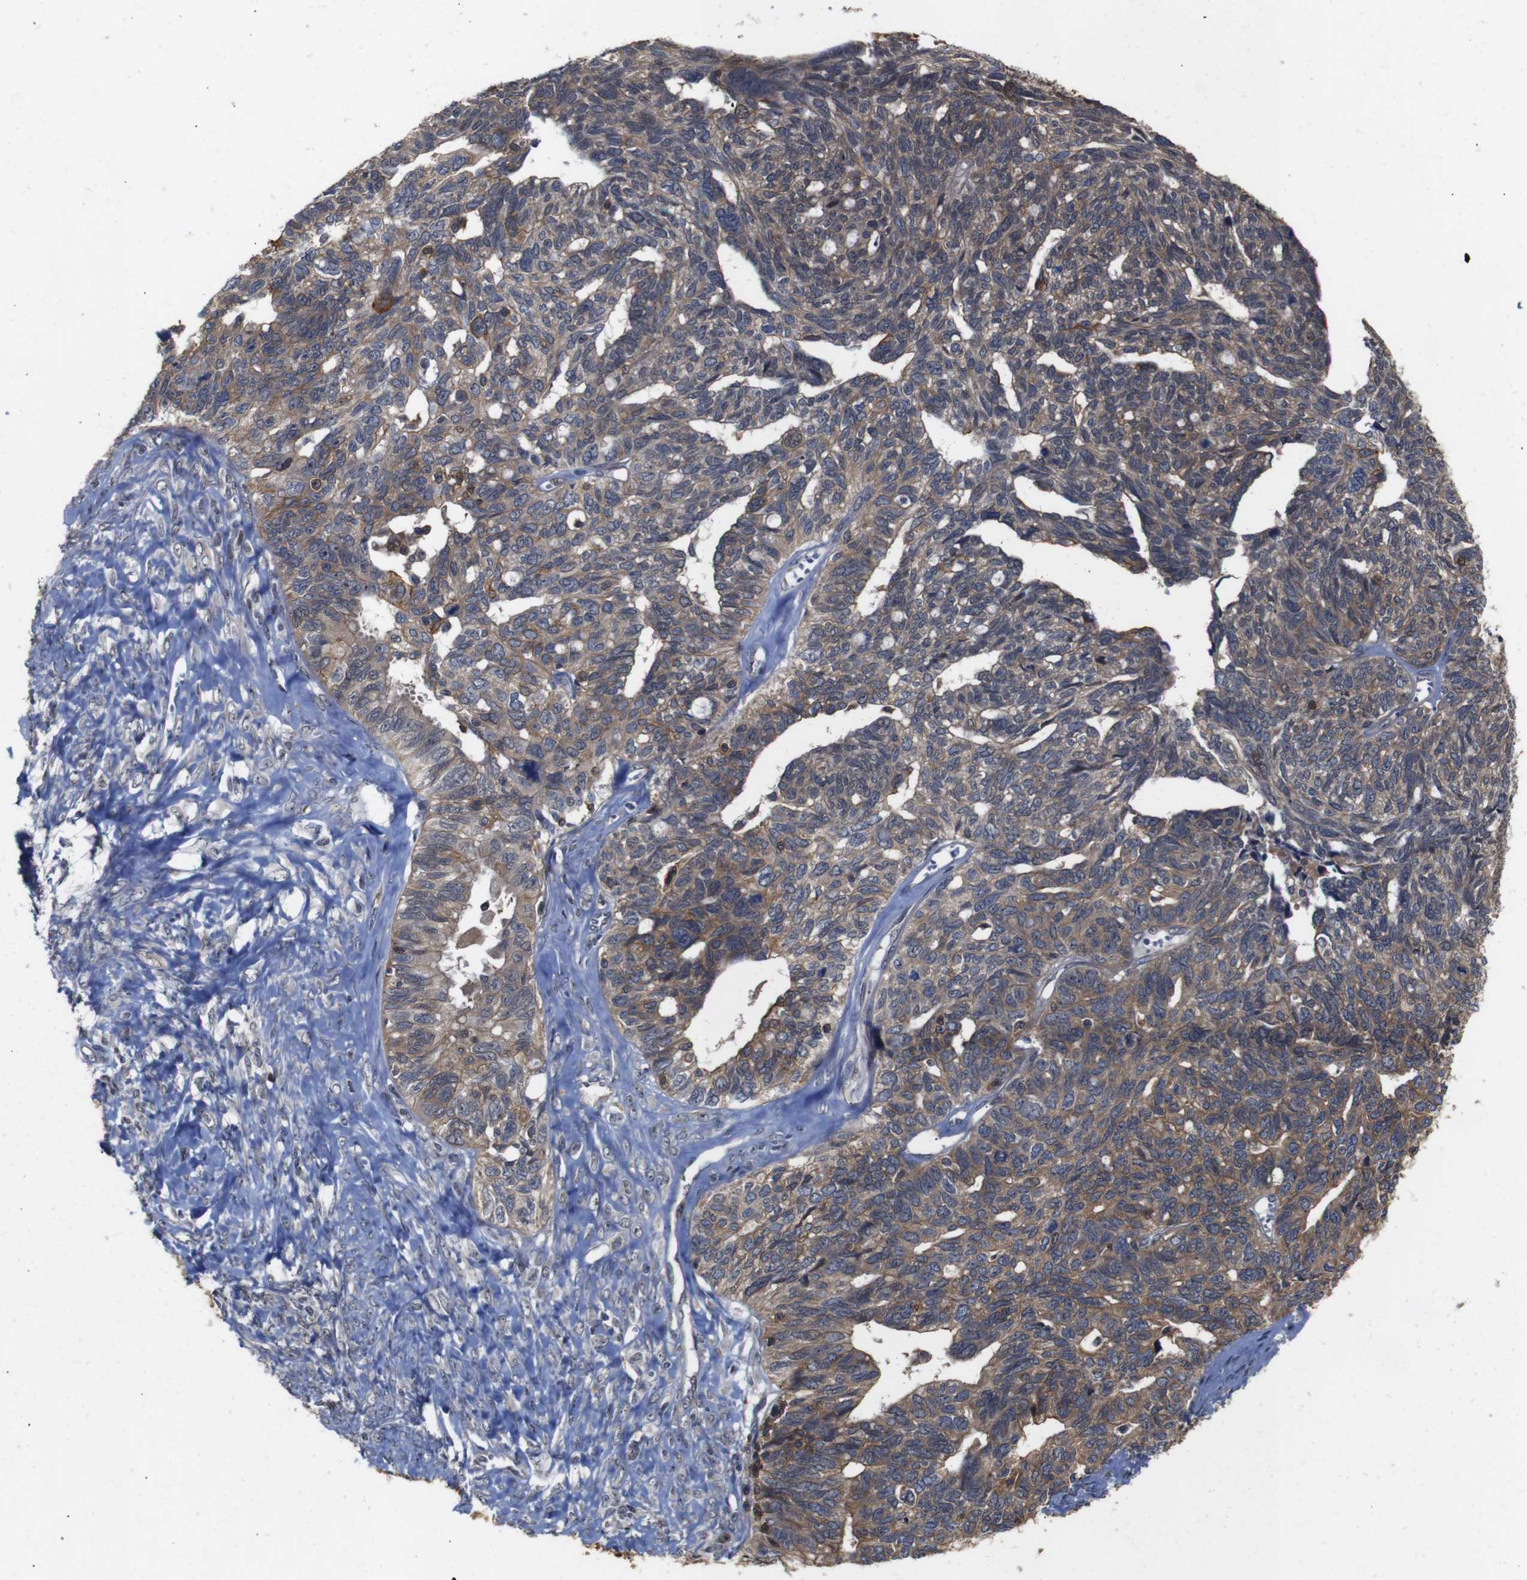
{"staining": {"intensity": "moderate", "quantity": ">75%", "location": "cytoplasmic/membranous"}, "tissue": "ovarian cancer", "cell_type": "Tumor cells", "image_type": "cancer", "snomed": [{"axis": "morphology", "description": "Cystadenocarcinoma, serous, NOS"}, {"axis": "topography", "description": "Ovary"}], "caption": "Human ovarian cancer (serous cystadenocarcinoma) stained with a brown dye demonstrates moderate cytoplasmic/membranous positive expression in approximately >75% of tumor cells.", "gene": "BRWD3", "patient": {"sex": "female", "age": 79}}